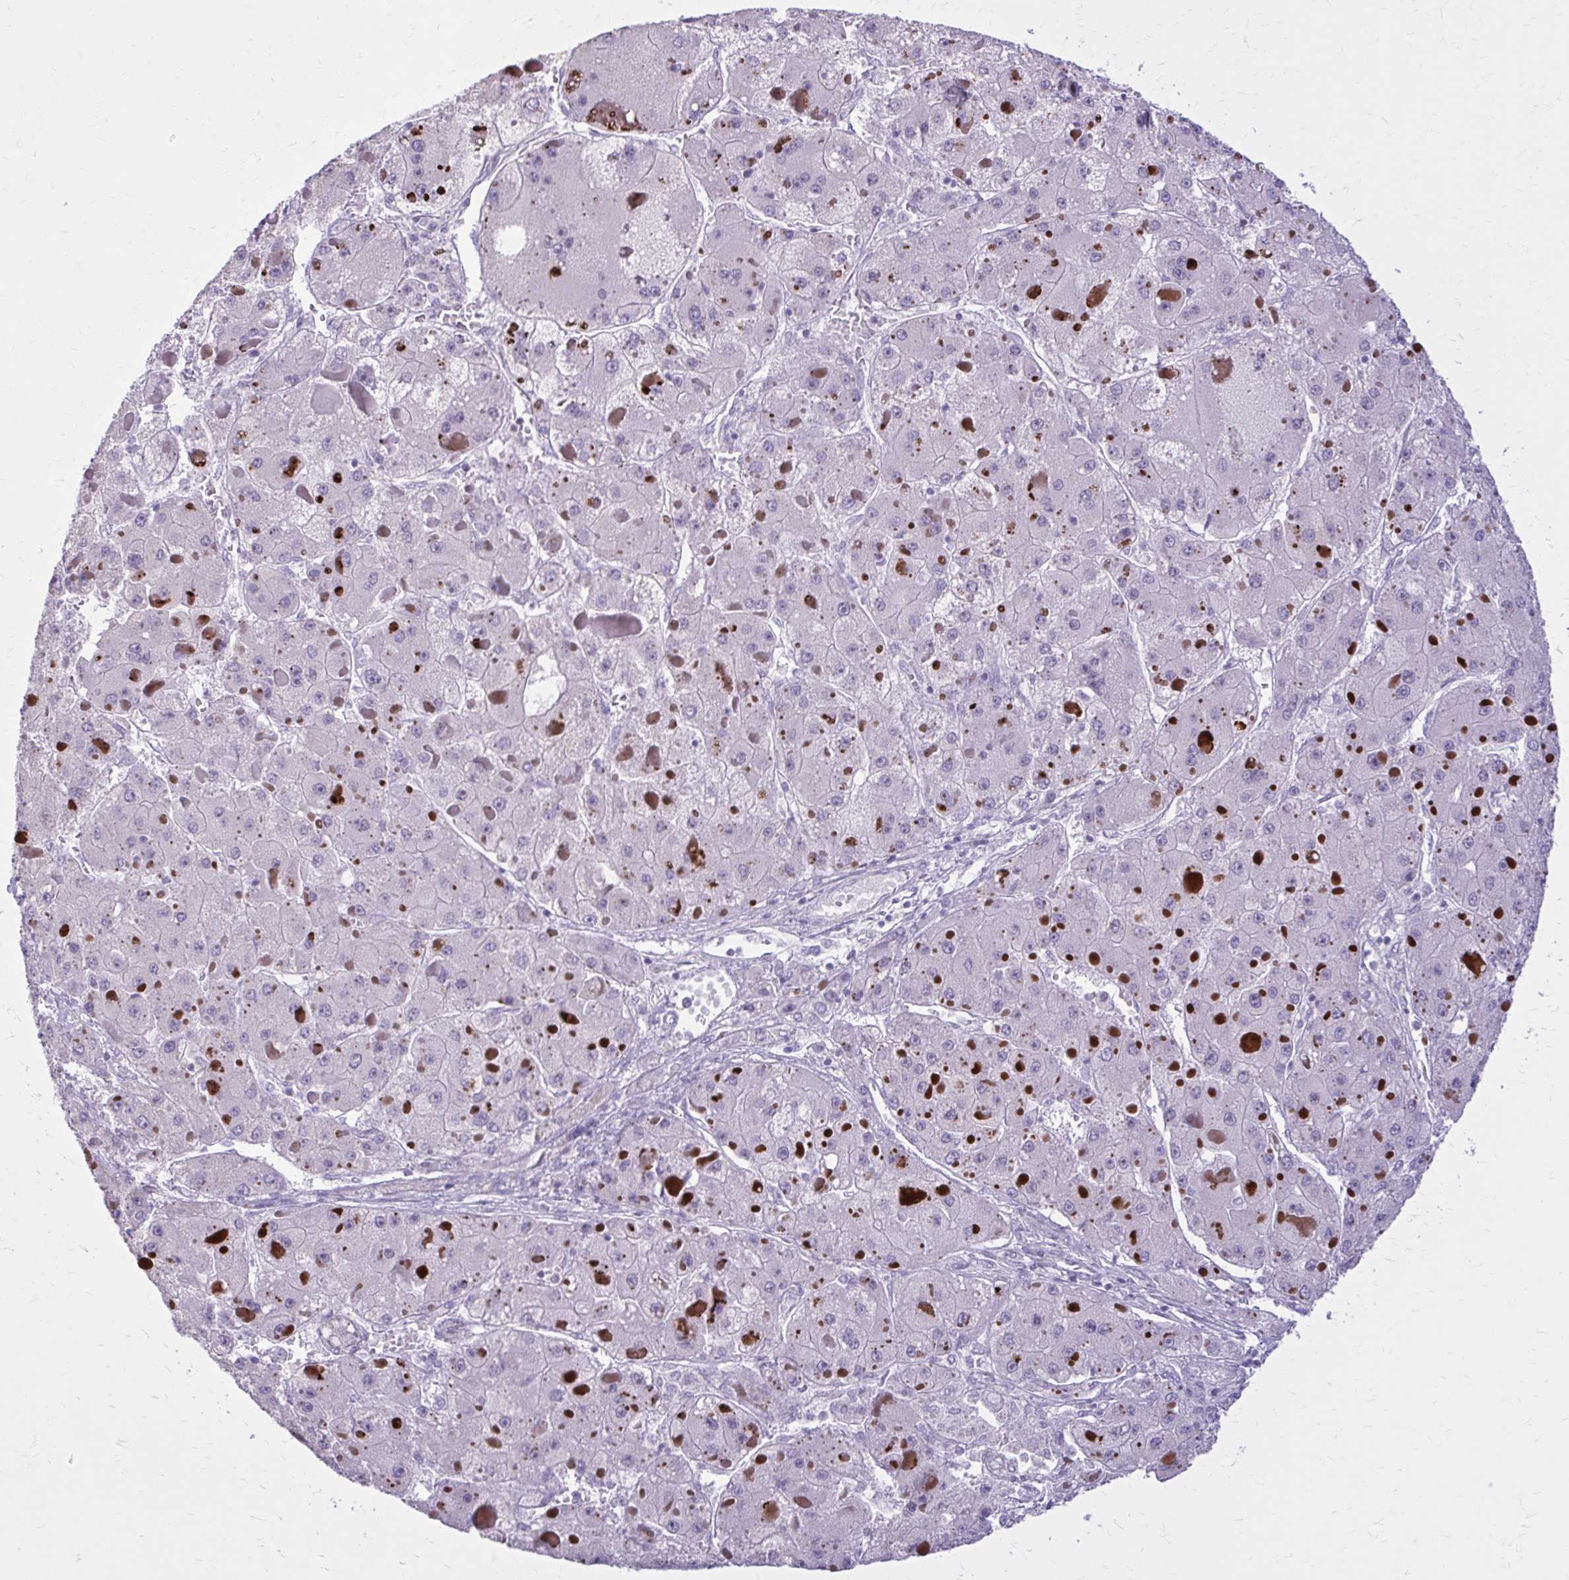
{"staining": {"intensity": "negative", "quantity": "none", "location": "none"}, "tissue": "liver cancer", "cell_type": "Tumor cells", "image_type": "cancer", "snomed": [{"axis": "morphology", "description": "Carcinoma, Hepatocellular, NOS"}, {"axis": "topography", "description": "Liver"}], "caption": "Image shows no protein staining in tumor cells of liver cancer tissue.", "gene": "OR4B1", "patient": {"sex": "female", "age": 73}}